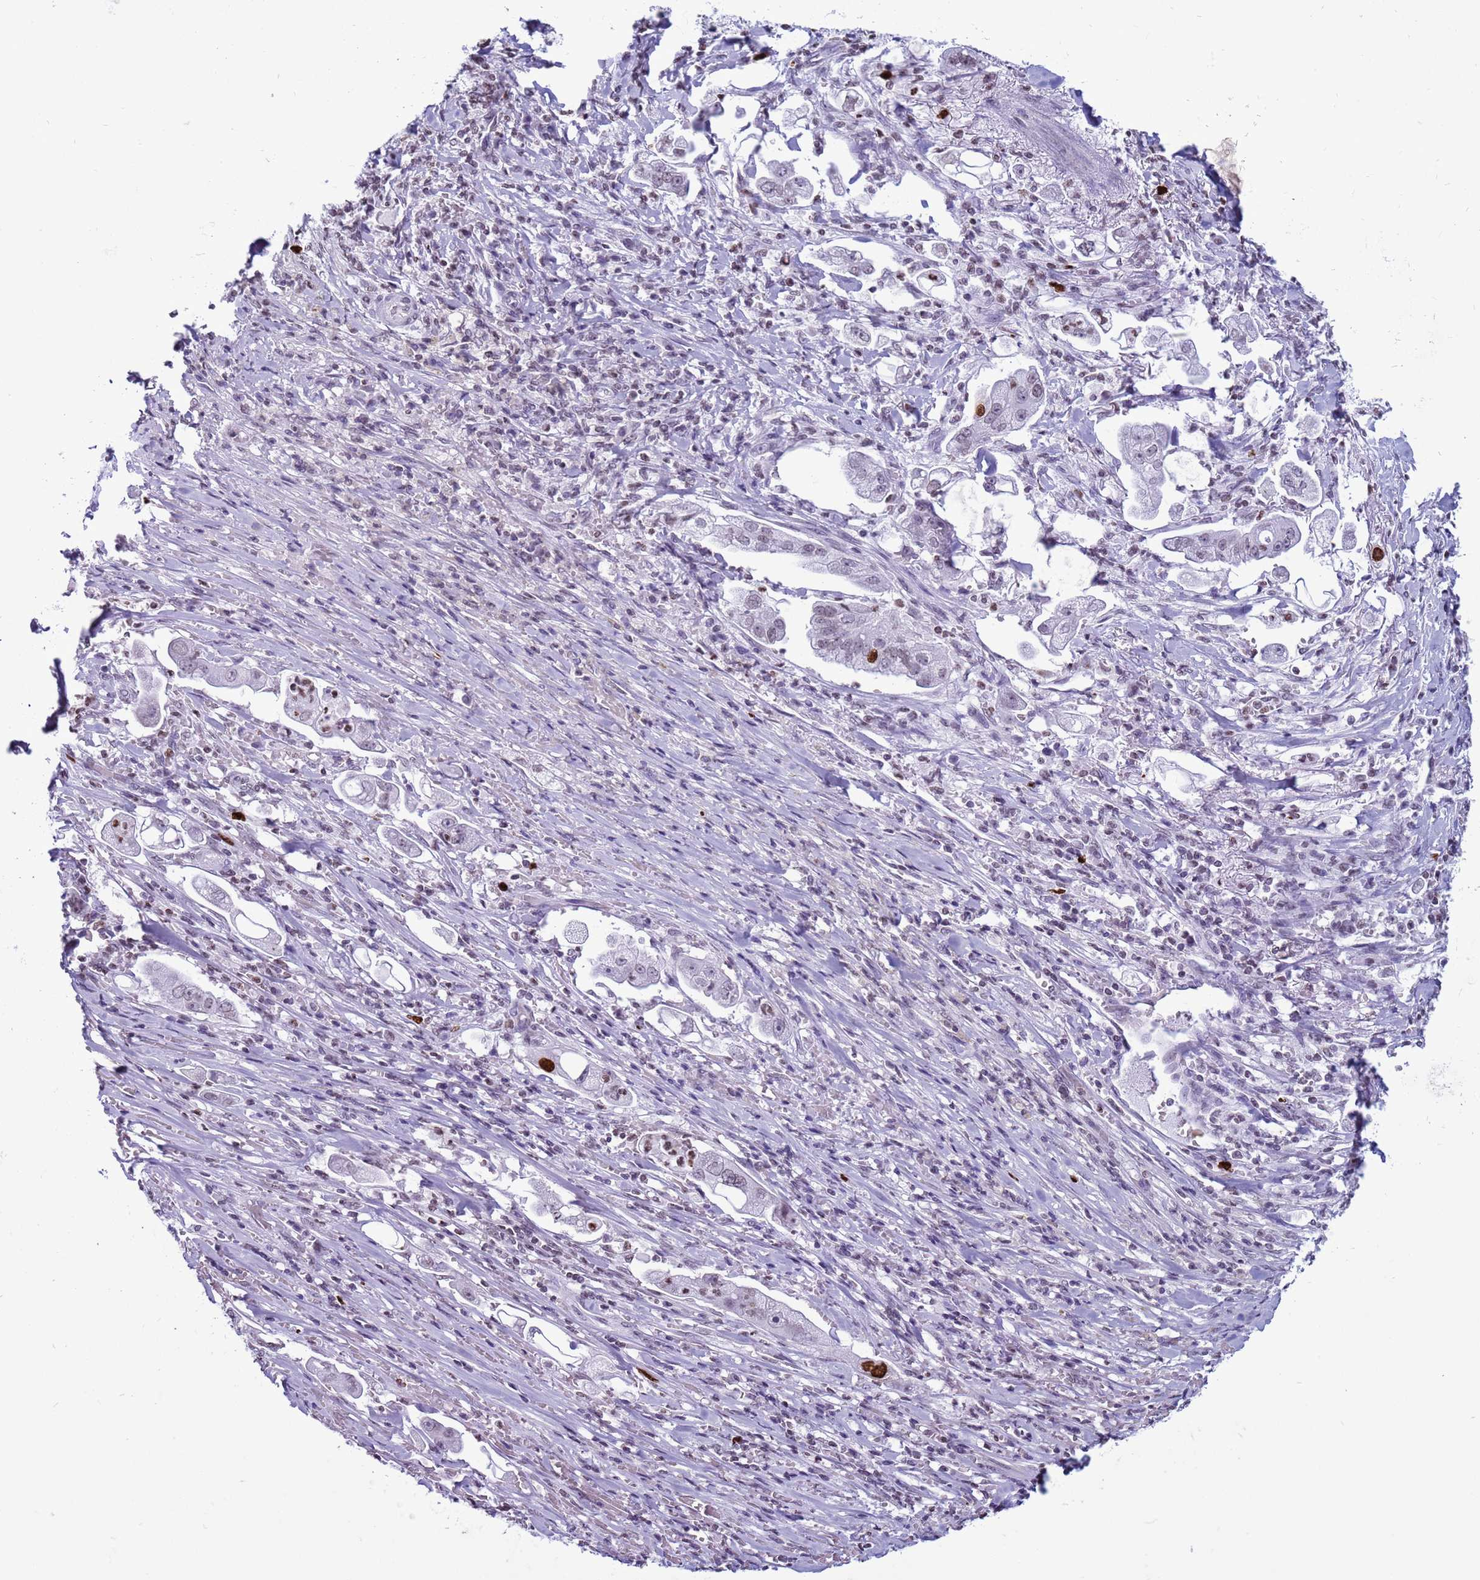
{"staining": {"intensity": "strong", "quantity": "<25%", "location": "nuclear"}, "tissue": "stomach cancer", "cell_type": "Tumor cells", "image_type": "cancer", "snomed": [{"axis": "morphology", "description": "Adenocarcinoma, NOS"}, {"axis": "topography", "description": "Stomach"}], "caption": "The immunohistochemical stain labels strong nuclear expression in tumor cells of stomach cancer tissue.", "gene": "H4C8", "patient": {"sex": "male", "age": 62}}